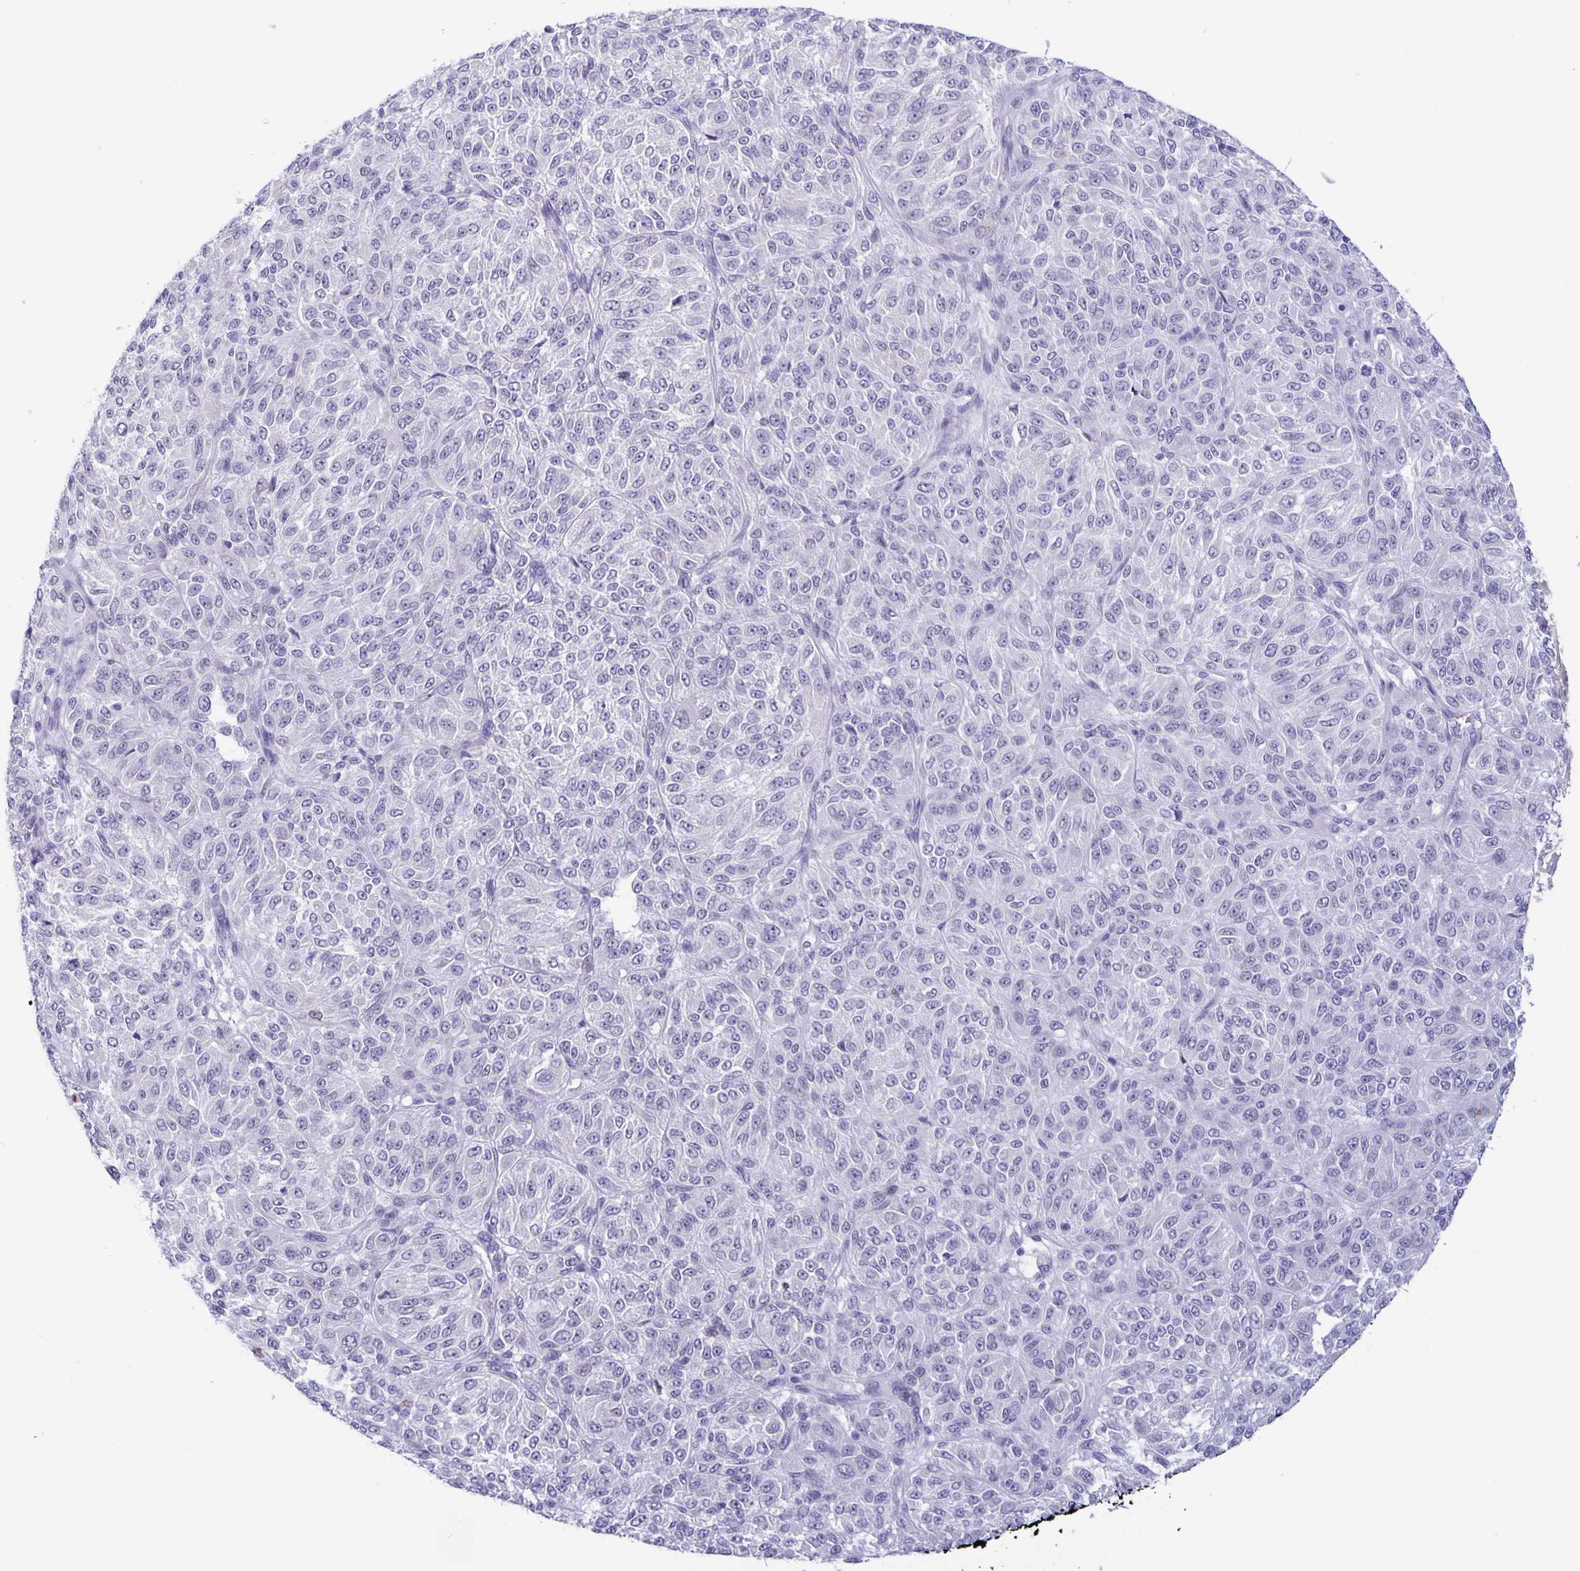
{"staining": {"intensity": "negative", "quantity": "none", "location": "none"}, "tissue": "melanoma", "cell_type": "Tumor cells", "image_type": "cancer", "snomed": [{"axis": "morphology", "description": "Malignant melanoma, Metastatic site"}, {"axis": "topography", "description": "Brain"}], "caption": "Malignant melanoma (metastatic site) was stained to show a protein in brown. There is no significant staining in tumor cells.", "gene": "ERMN", "patient": {"sex": "female", "age": 56}}